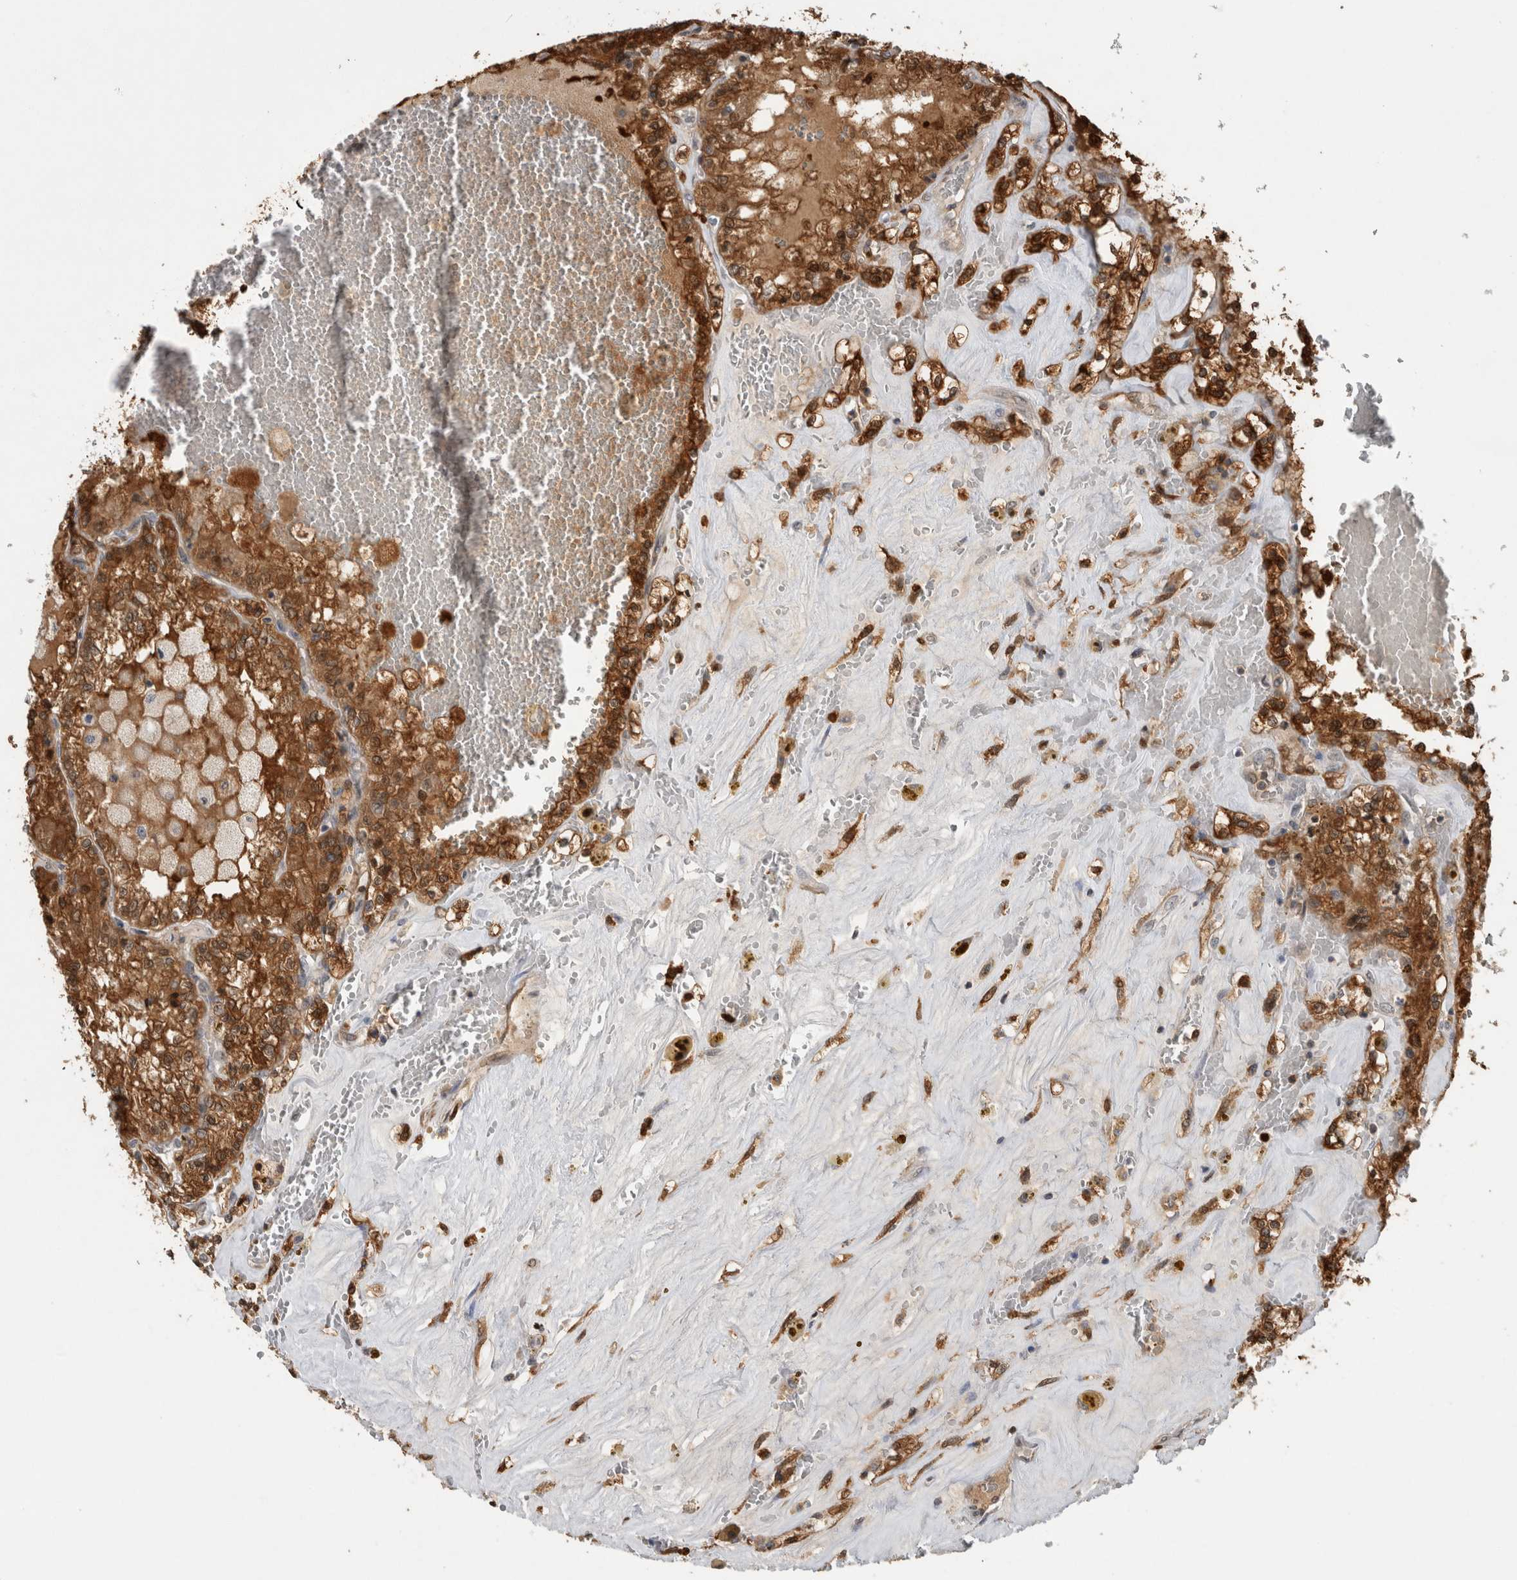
{"staining": {"intensity": "moderate", "quantity": ">75%", "location": "cytoplasmic/membranous"}, "tissue": "renal cancer", "cell_type": "Tumor cells", "image_type": "cancer", "snomed": [{"axis": "morphology", "description": "Adenocarcinoma, NOS"}, {"axis": "topography", "description": "Kidney"}], "caption": "Human renal cancer (adenocarcinoma) stained with a protein marker demonstrates moderate staining in tumor cells.", "gene": "ASTN2", "patient": {"sex": "female", "age": 56}}